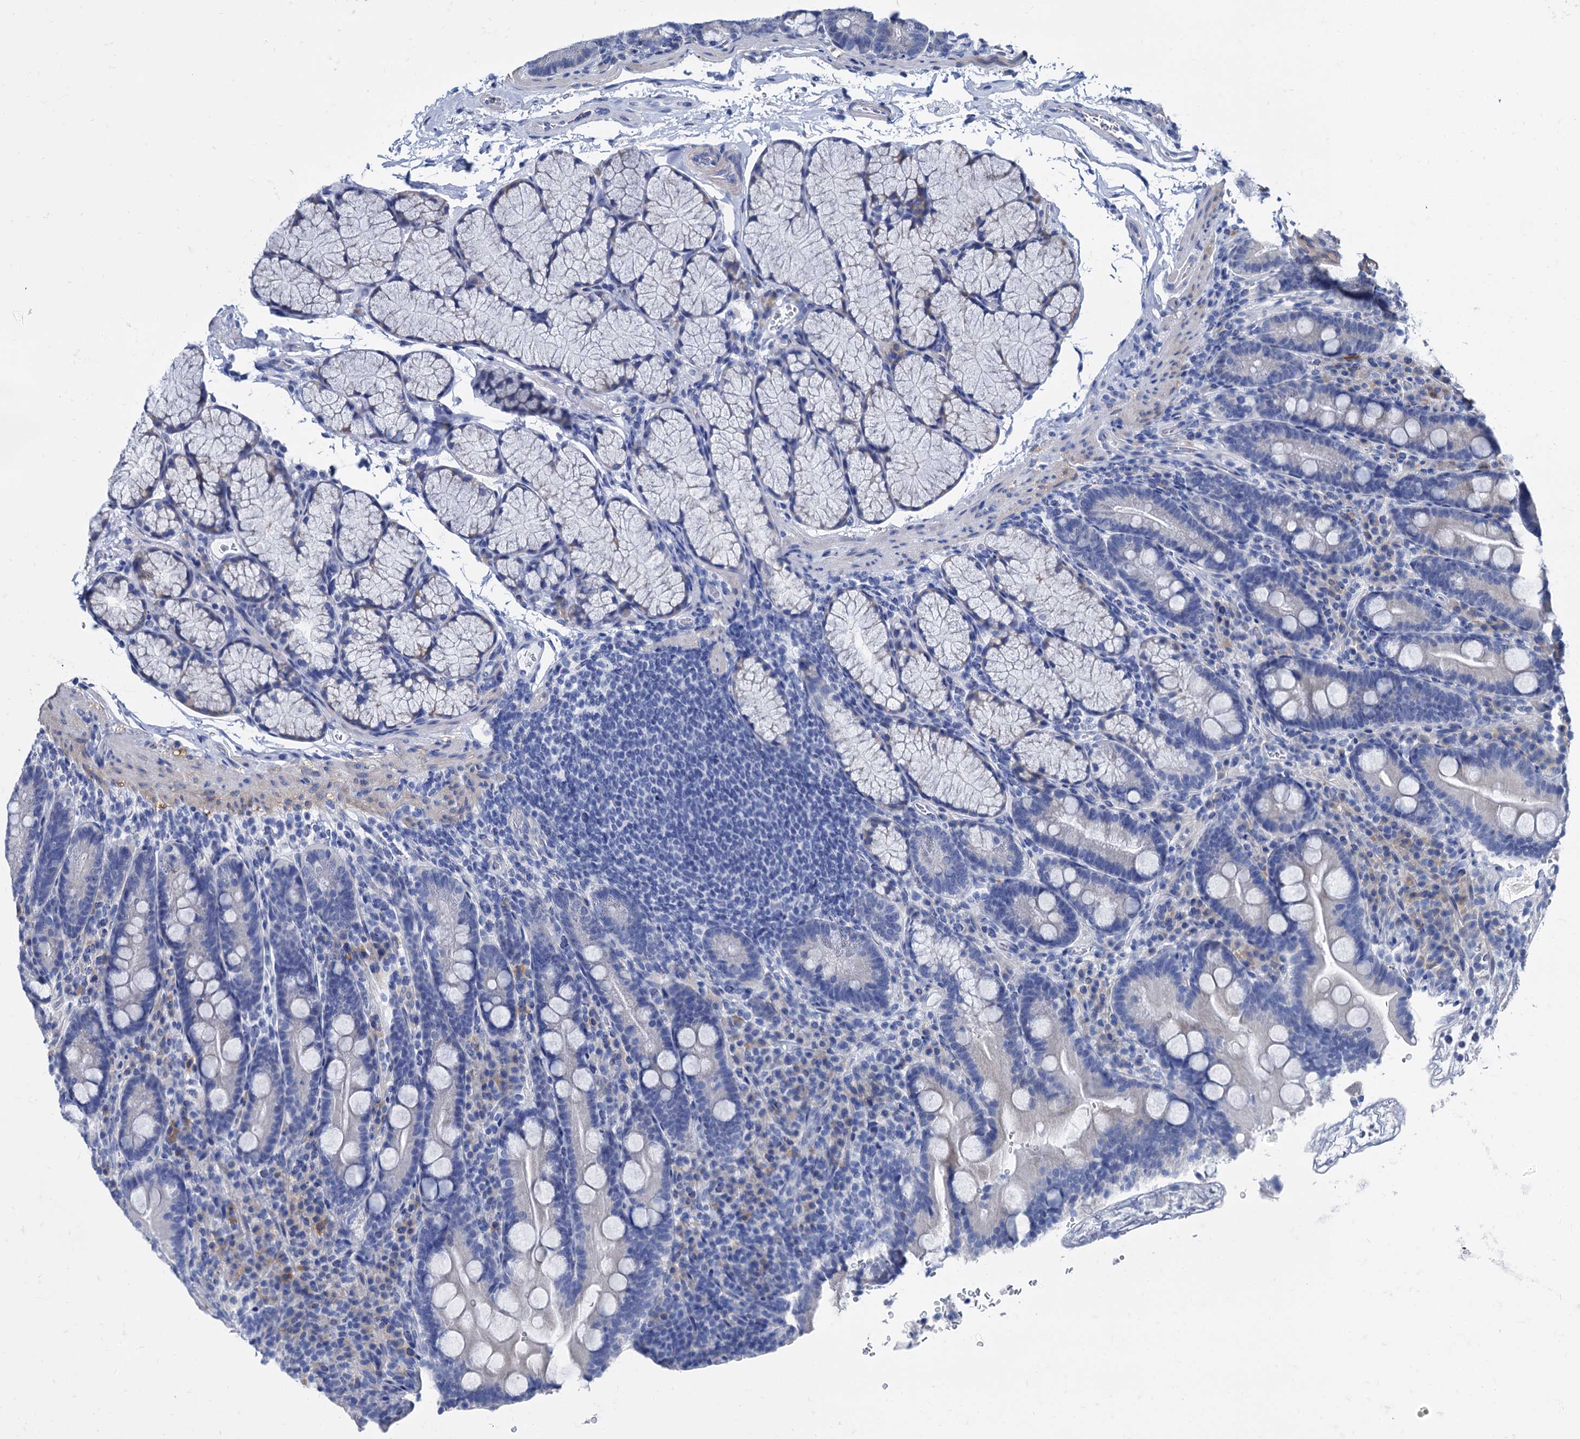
{"staining": {"intensity": "negative", "quantity": "none", "location": "none"}, "tissue": "duodenum", "cell_type": "Glandular cells", "image_type": "normal", "snomed": [{"axis": "morphology", "description": "Normal tissue, NOS"}, {"axis": "topography", "description": "Duodenum"}], "caption": "Human duodenum stained for a protein using immunohistochemistry demonstrates no staining in glandular cells.", "gene": "FOXR2", "patient": {"sex": "male", "age": 35}}